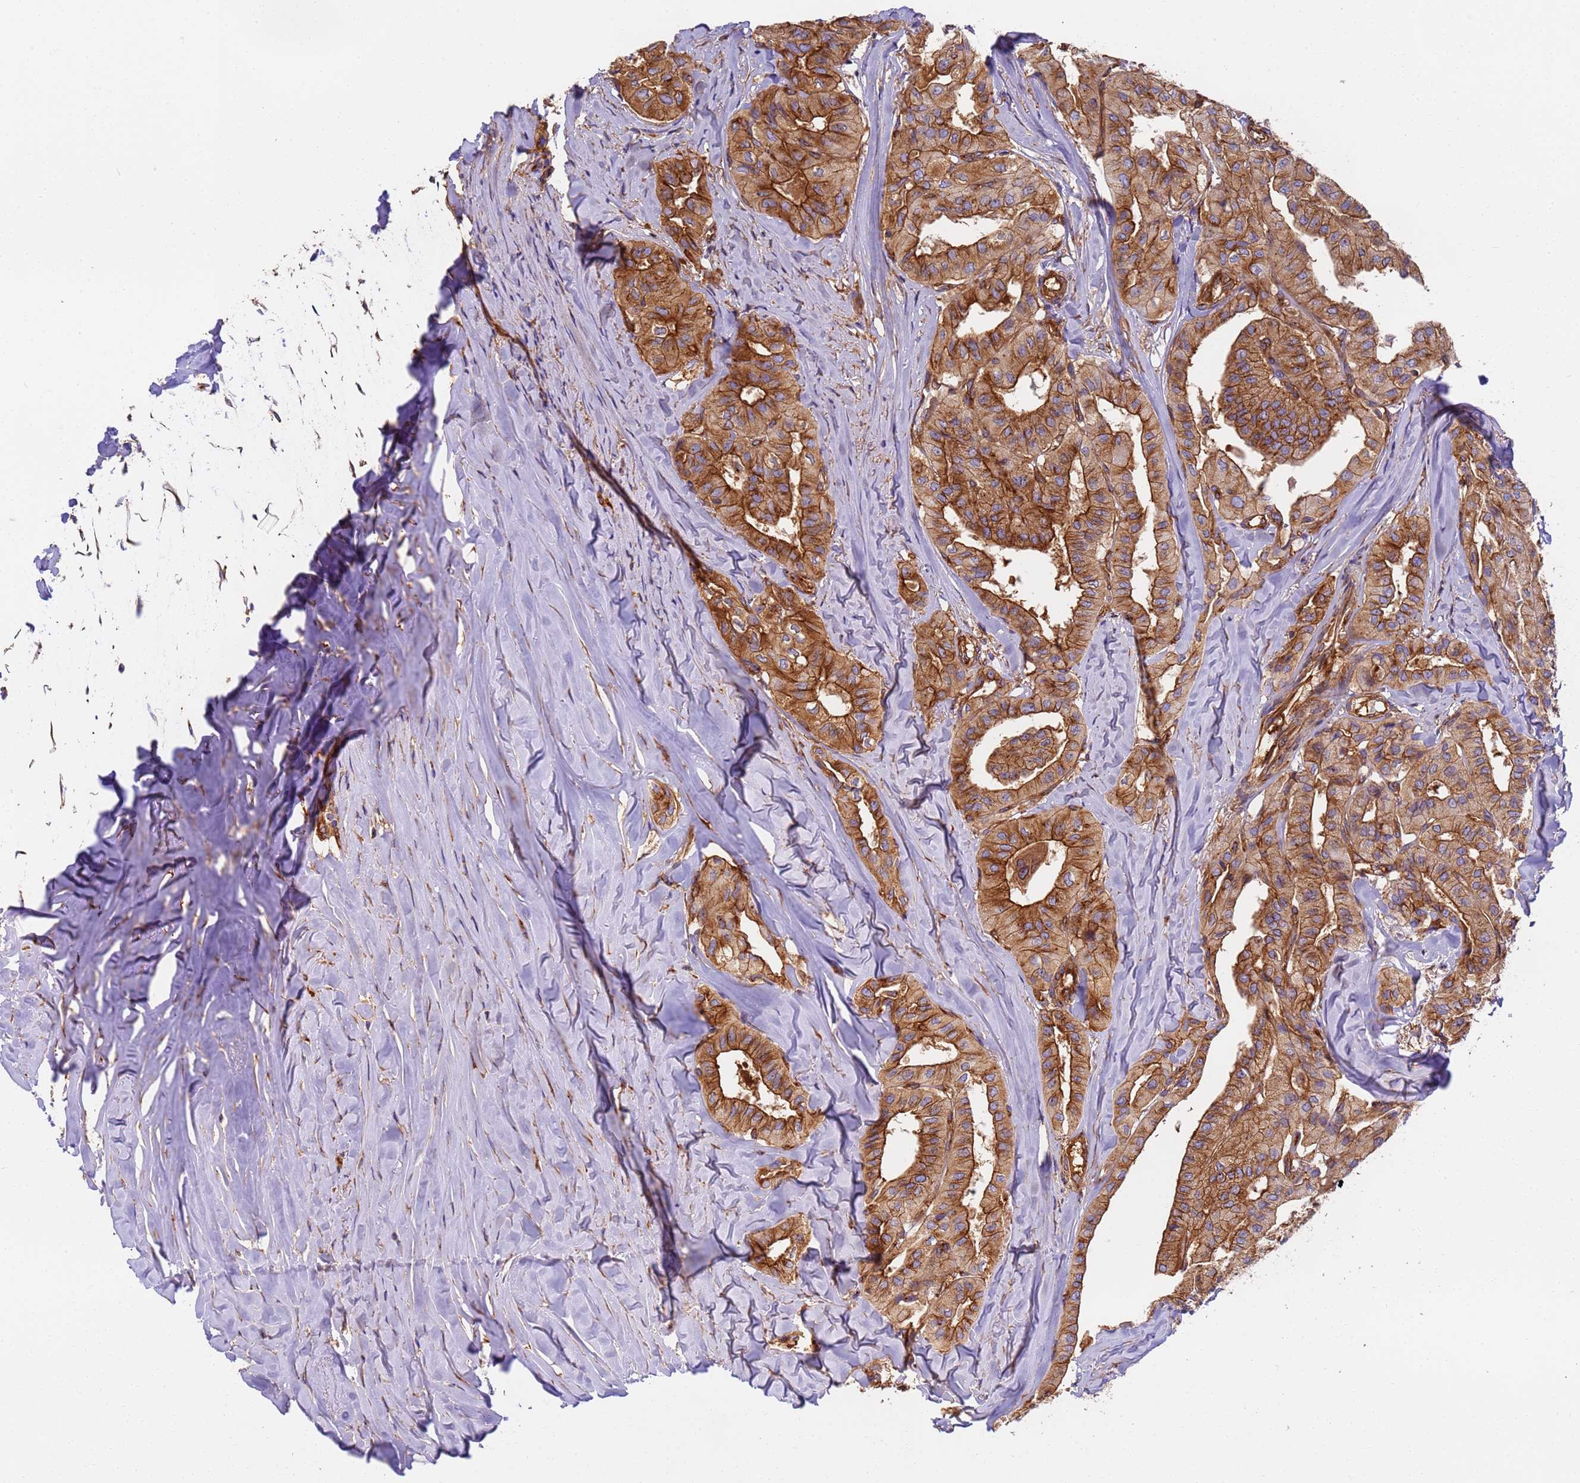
{"staining": {"intensity": "strong", "quantity": ">75%", "location": "cytoplasmic/membranous"}, "tissue": "thyroid cancer", "cell_type": "Tumor cells", "image_type": "cancer", "snomed": [{"axis": "morphology", "description": "Papillary adenocarcinoma, NOS"}, {"axis": "topography", "description": "Thyroid gland"}], "caption": "Immunohistochemical staining of thyroid cancer (papillary adenocarcinoma) shows high levels of strong cytoplasmic/membranous protein expression in approximately >75% of tumor cells. (DAB (3,3'-diaminobenzidine) IHC, brown staining for protein, blue staining for nuclei).", "gene": "DYNC1I2", "patient": {"sex": "female", "age": 59}}